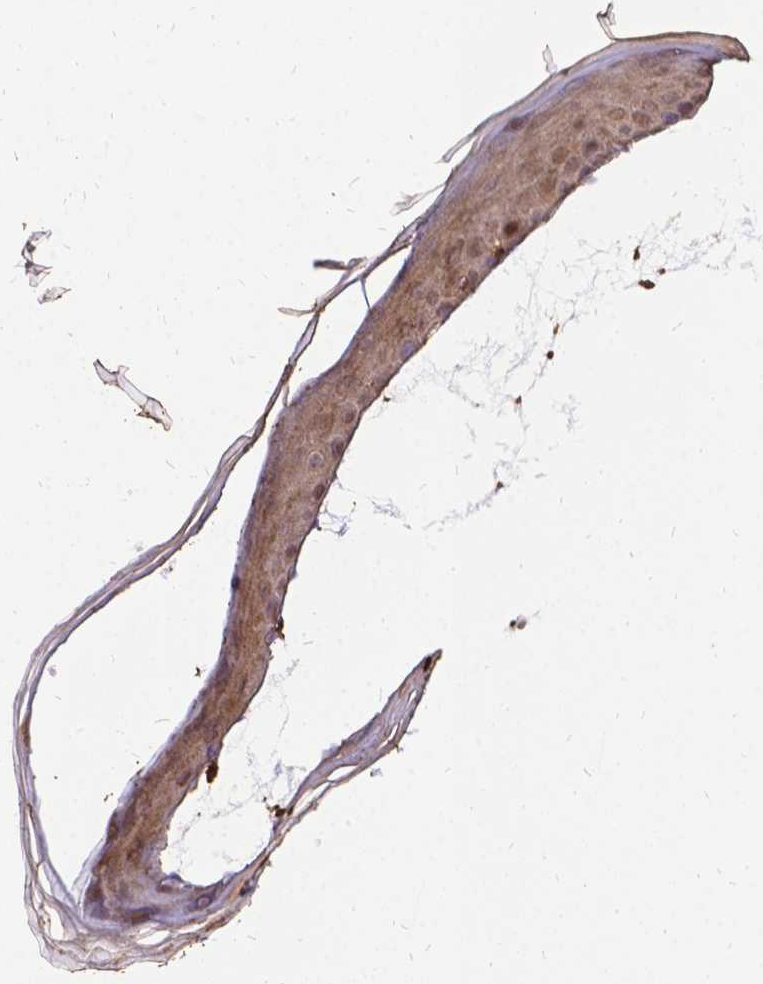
{"staining": {"intensity": "strong", "quantity": ">75%", "location": "cytoplasmic/membranous"}, "tissue": "skin", "cell_type": "Fibroblasts", "image_type": "normal", "snomed": [{"axis": "morphology", "description": "Normal tissue, NOS"}, {"axis": "topography", "description": "Skin"}], "caption": "Strong cytoplasmic/membranous protein staining is present in approximately >75% of fibroblasts in skin. (DAB (3,3'-diaminobenzidine) IHC with brightfield microscopy, high magnification).", "gene": "DENND6A", "patient": {"sex": "female", "age": 62}}